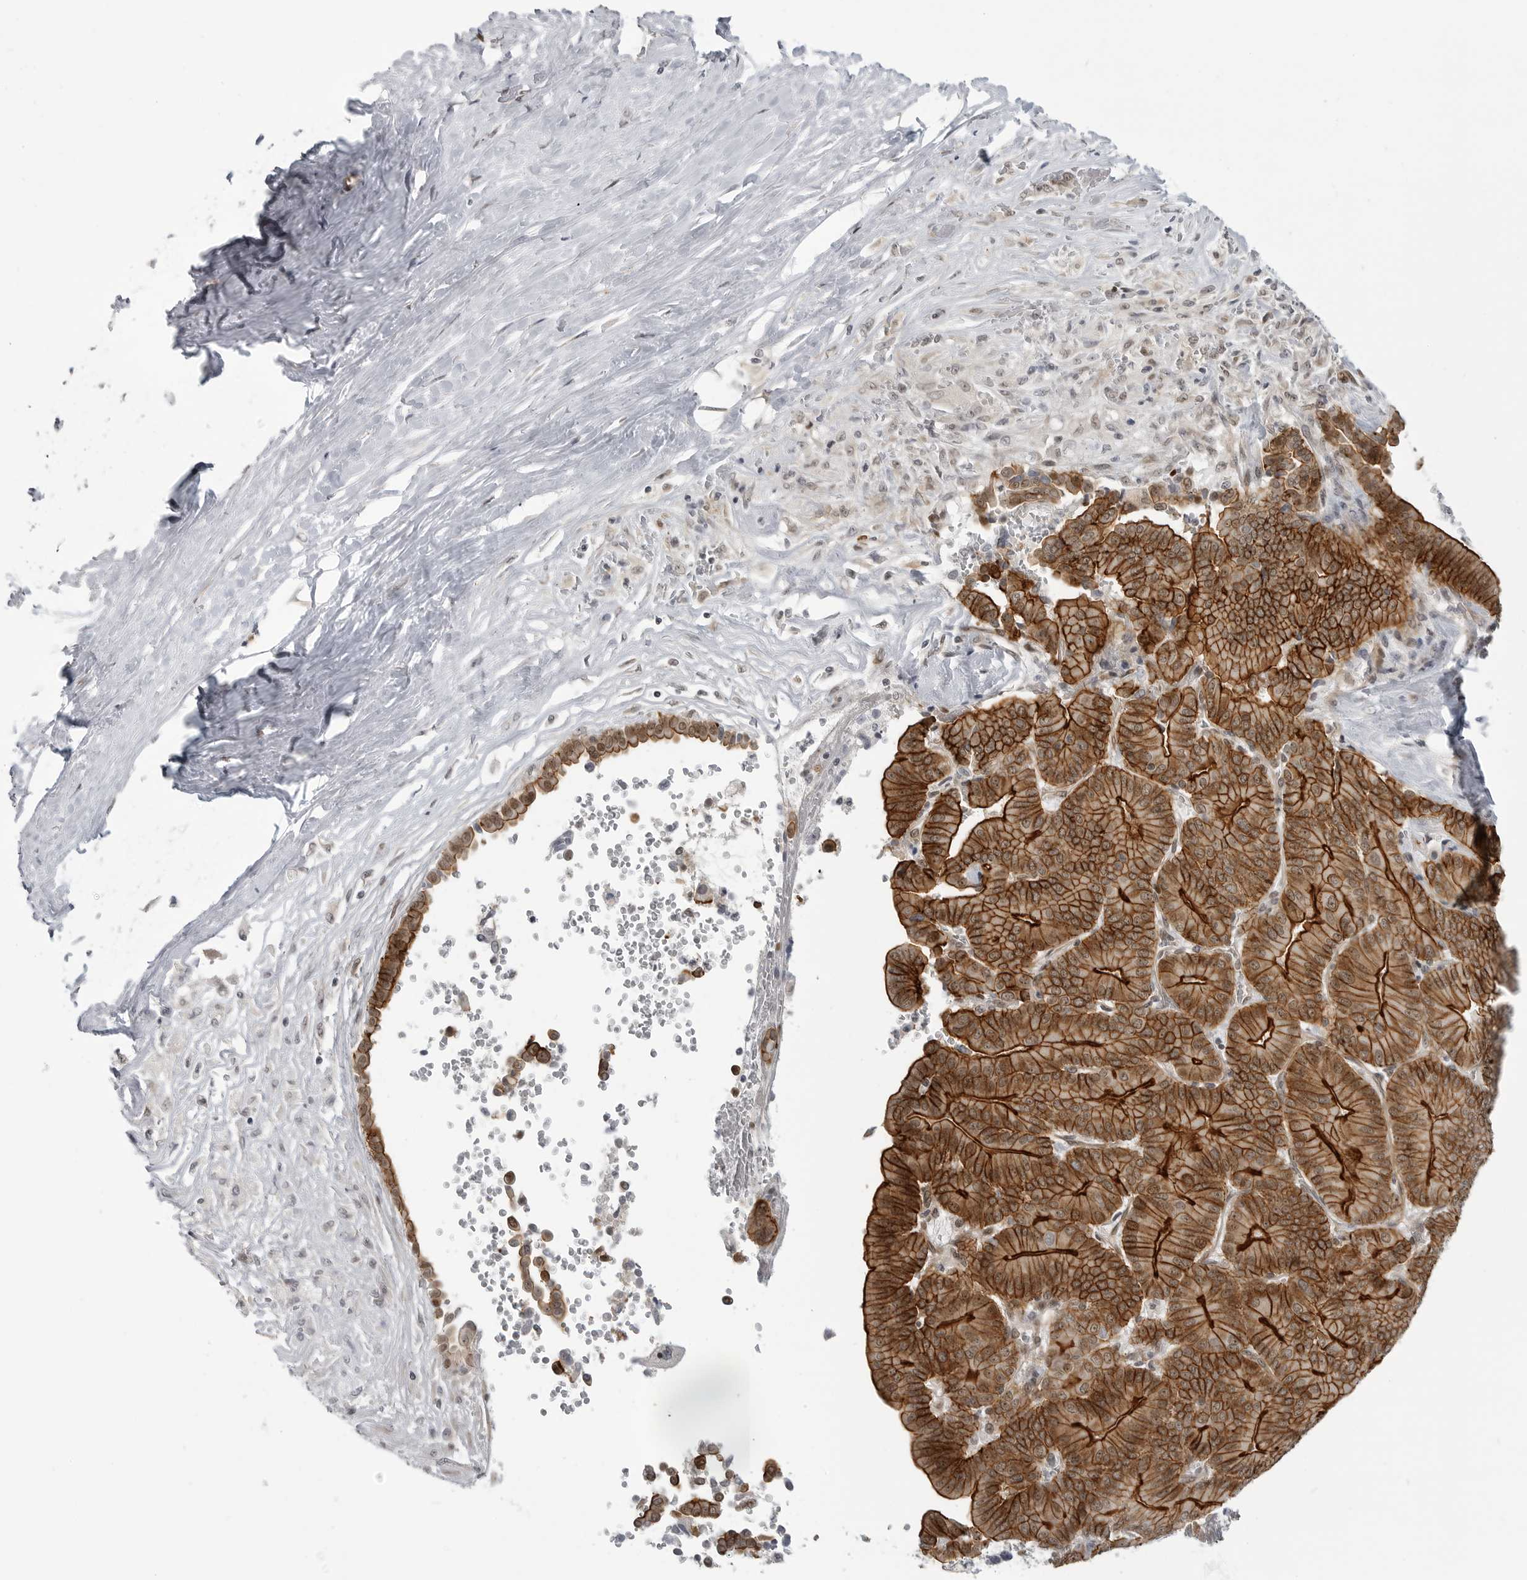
{"staining": {"intensity": "strong", "quantity": ">75%", "location": "cytoplasmic/membranous"}, "tissue": "liver cancer", "cell_type": "Tumor cells", "image_type": "cancer", "snomed": [{"axis": "morphology", "description": "Cholangiocarcinoma"}, {"axis": "topography", "description": "Liver"}], "caption": "A high amount of strong cytoplasmic/membranous positivity is identified in about >75% of tumor cells in liver cancer (cholangiocarcinoma) tissue.", "gene": "CEP295NL", "patient": {"sex": "female", "age": 75}}